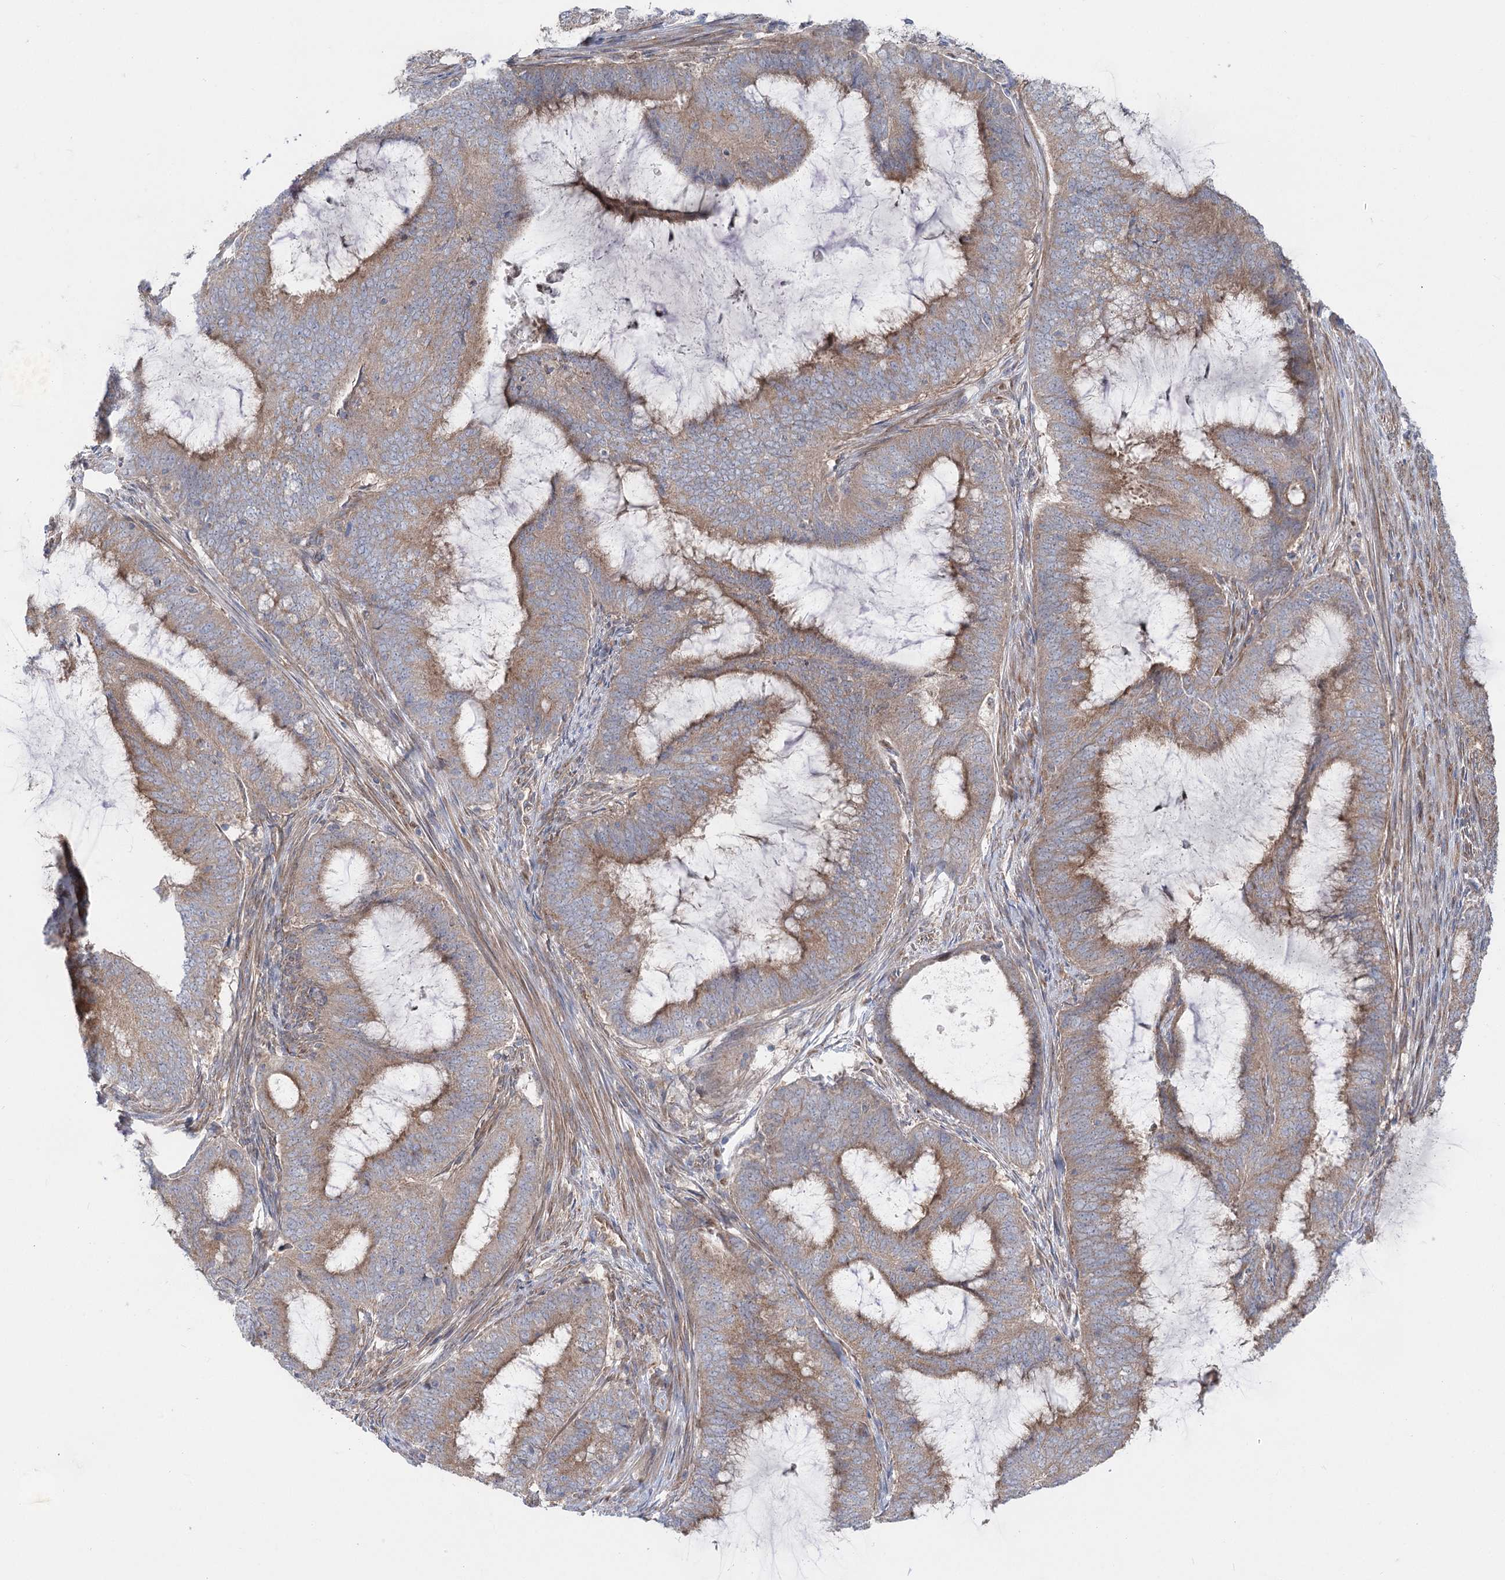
{"staining": {"intensity": "moderate", "quantity": ">75%", "location": "cytoplasmic/membranous"}, "tissue": "endometrial cancer", "cell_type": "Tumor cells", "image_type": "cancer", "snomed": [{"axis": "morphology", "description": "Adenocarcinoma, NOS"}, {"axis": "topography", "description": "Endometrium"}], "caption": "Endometrial cancer stained with a brown dye shows moderate cytoplasmic/membranous positive expression in approximately >75% of tumor cells.", "gene": "SCN11A", "patient": {"sex": "female", "age": 51}}